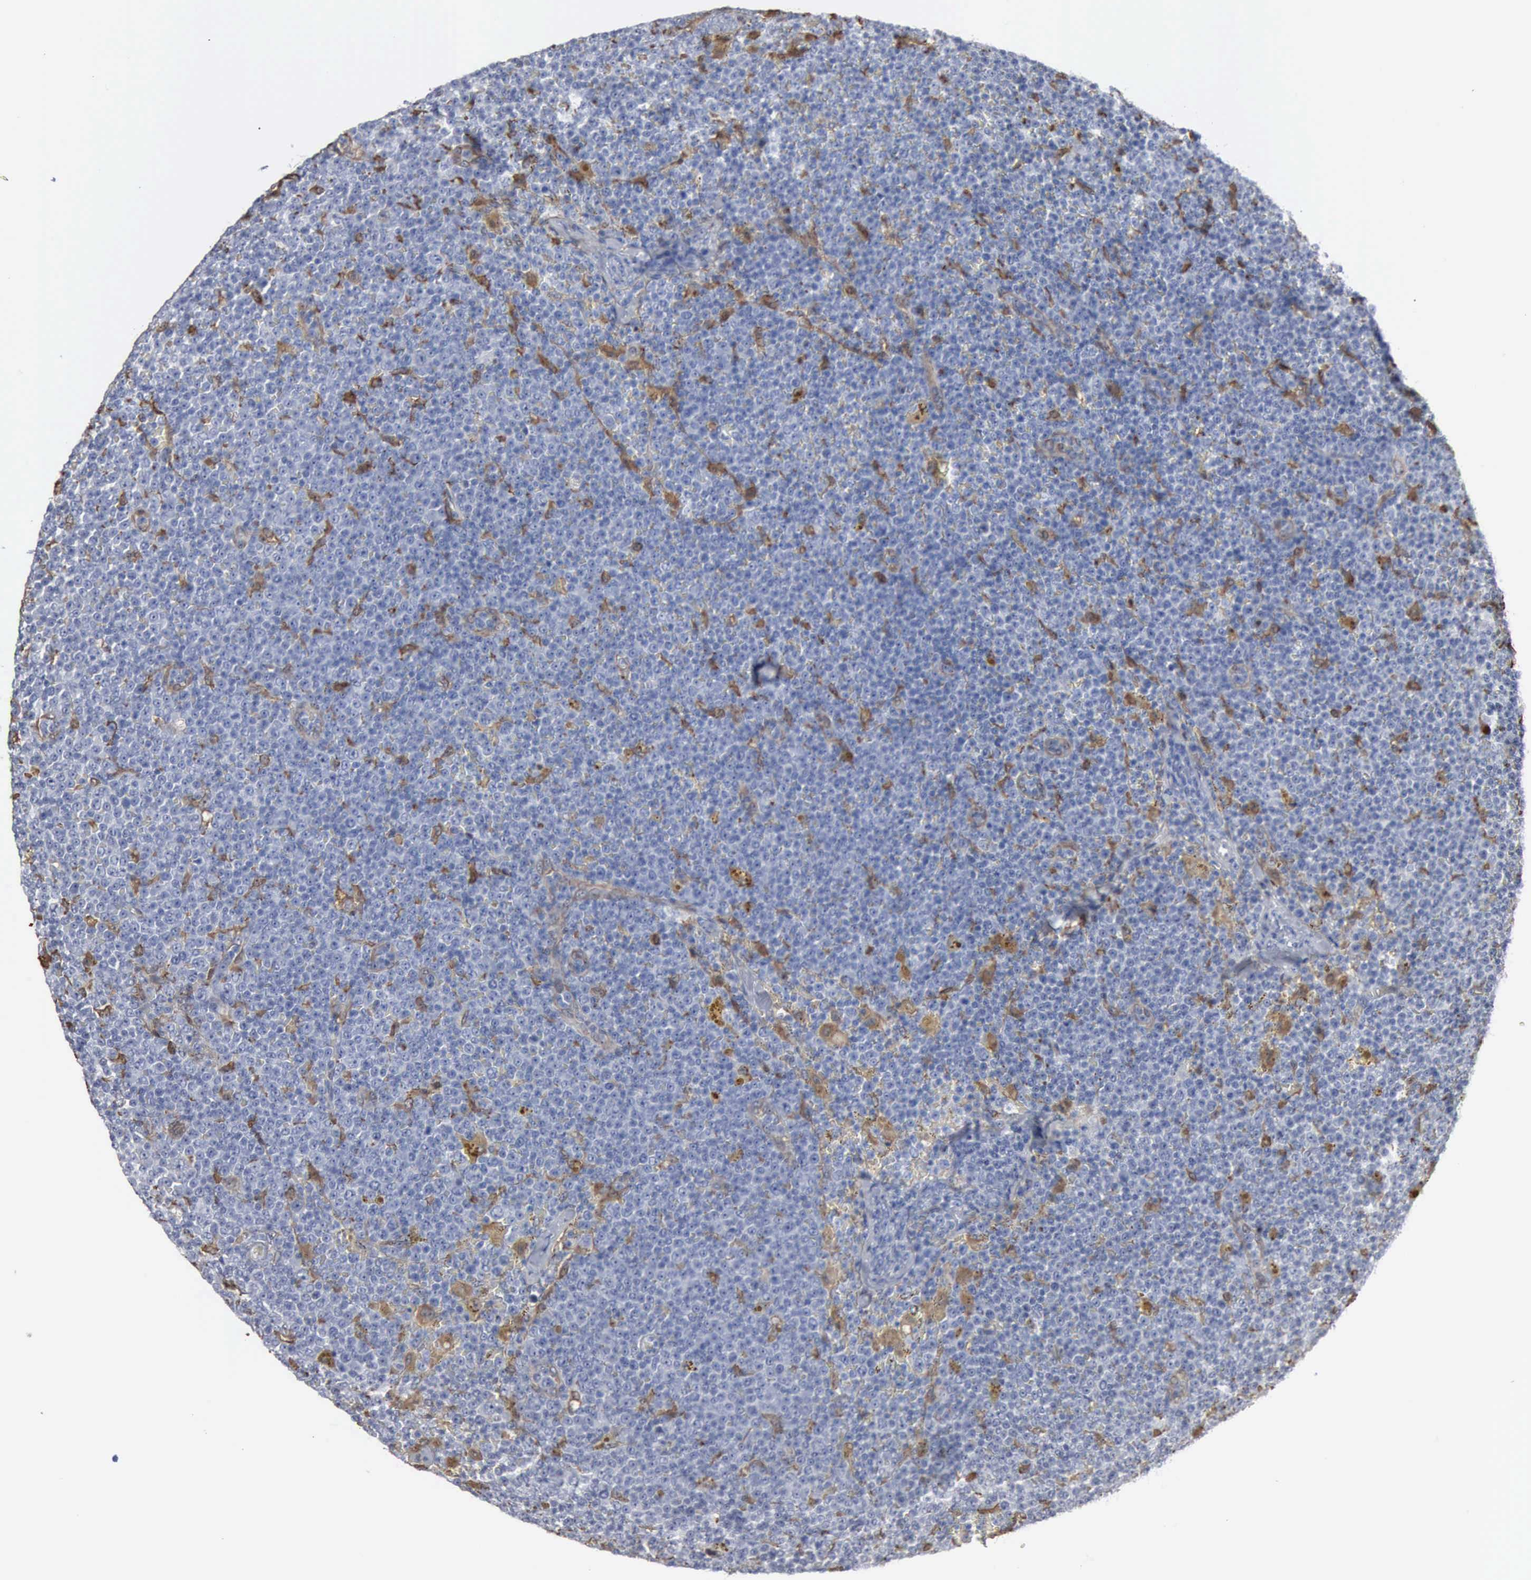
{"staining": {"intensity": "negative", "quantity": "none", "location": "none"}, "tissue": "lymphoma", "cell_type": "Tumor cells", "image_type": "cancer", "snomed": [{"axis": "morphology", "description": "Malignant lymphoma, non-Hodgkin's type, Low grade"}, {"axis": "topography", "description": "Lymph node"}], "caption": "This is an IHC micrograph of human low-grade malignant lymphoma, non-Hodgkin's type. There is no expression in tumor cells.", "gene": "FSCN1", "patient": {"sex": "male", "age": 50}}